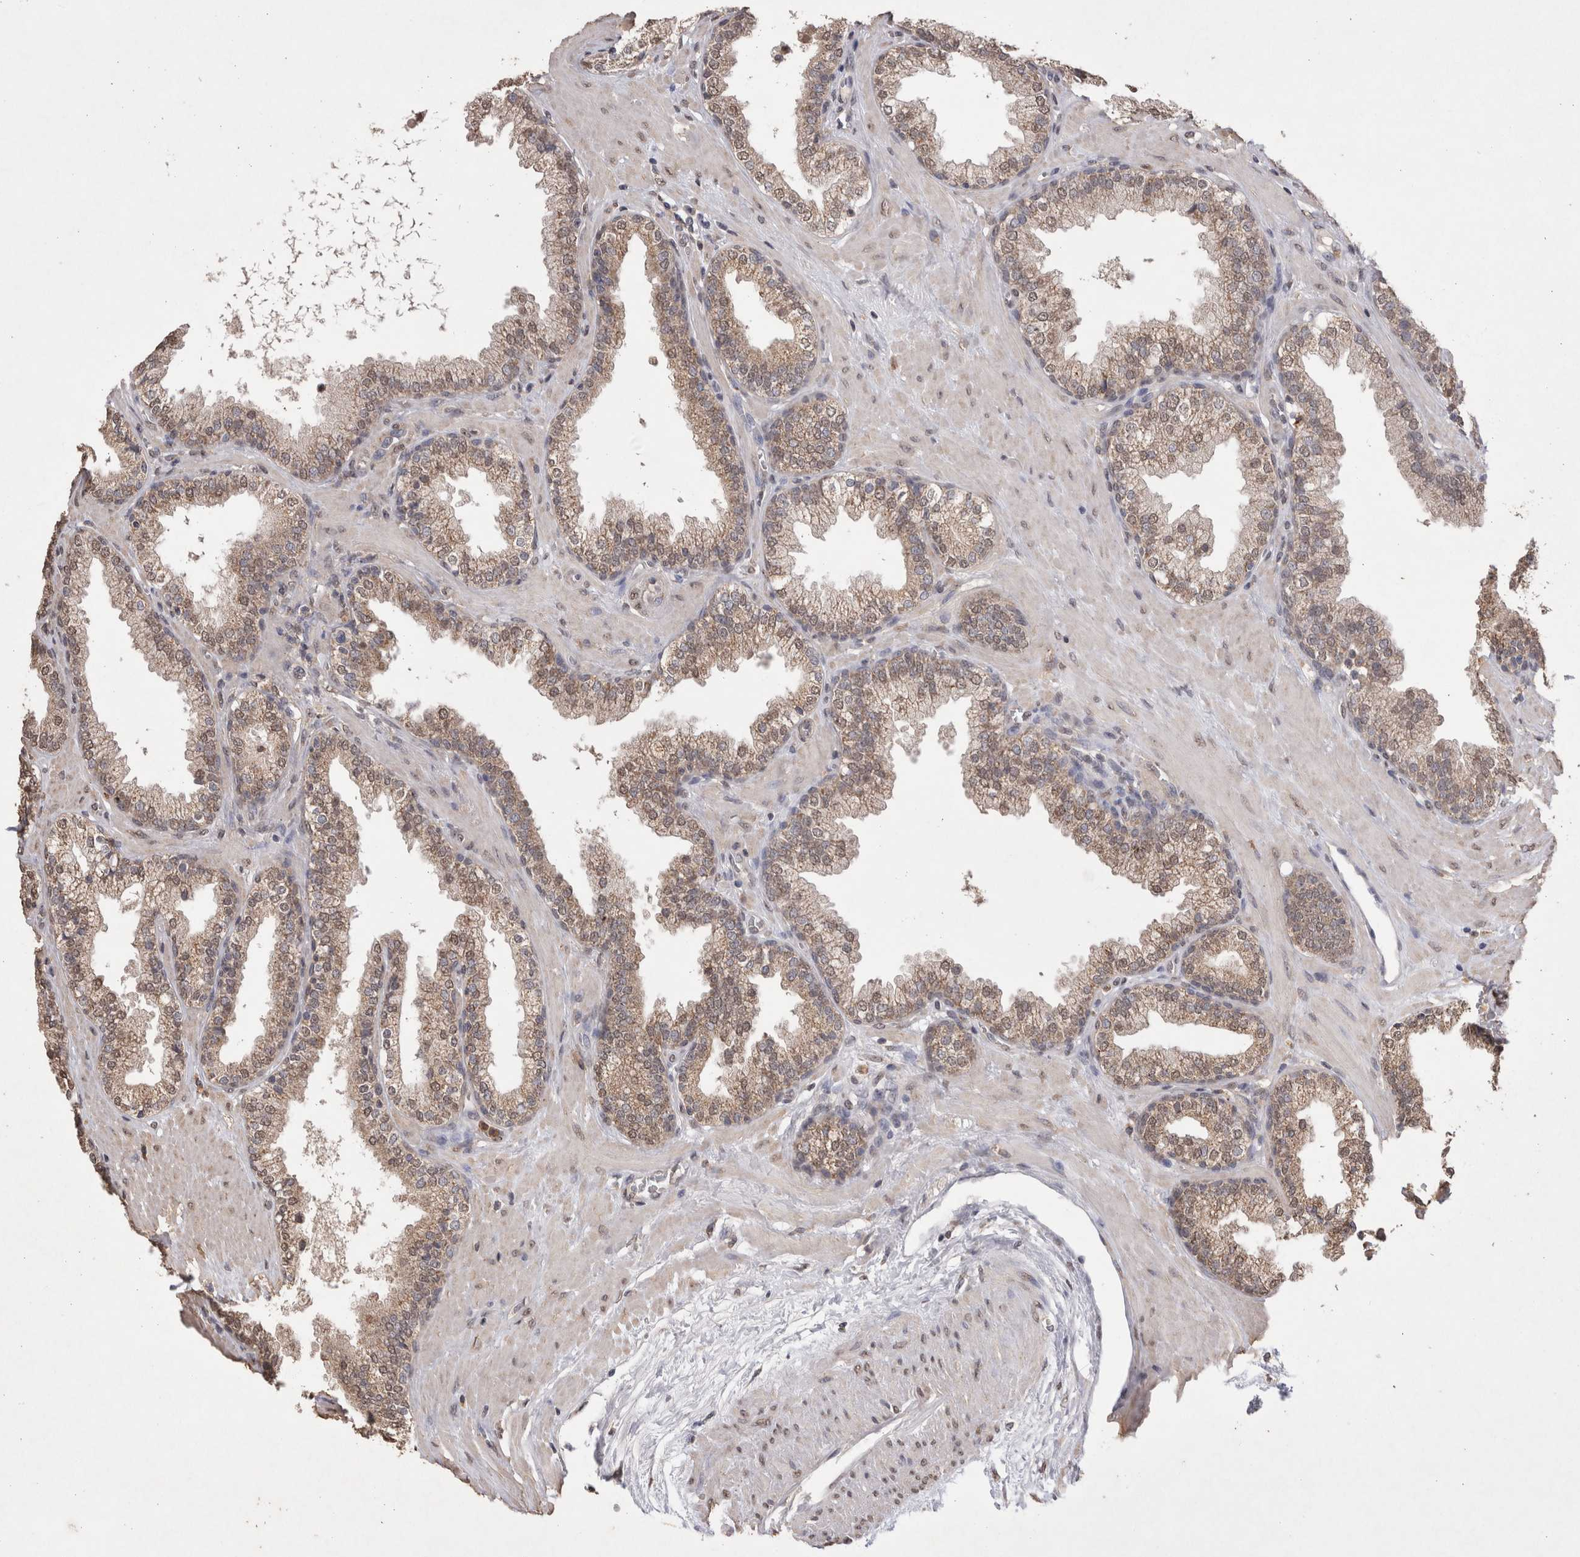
{"staining": {"intensity": "moderate", "quantity": ">75%", "location": "cytoplasmic/membranous,nuclear"}, "tissue": "prostate", "cell_type": "Glandular cells", "image_type": "normal", "snomed": [{"axis": "morphology", "description": "Normal tissue, NOS"}, {"axis": "topography", "description": "Prostate"}], "caption": "Protein expression analysis of unremarkable prostate displays moderate cytoplasmic/membranous,nuclear staining in approximately >75% of glandular cells.", "gene": "GRK5", "patient": {"sex": "male", "age": 51}}